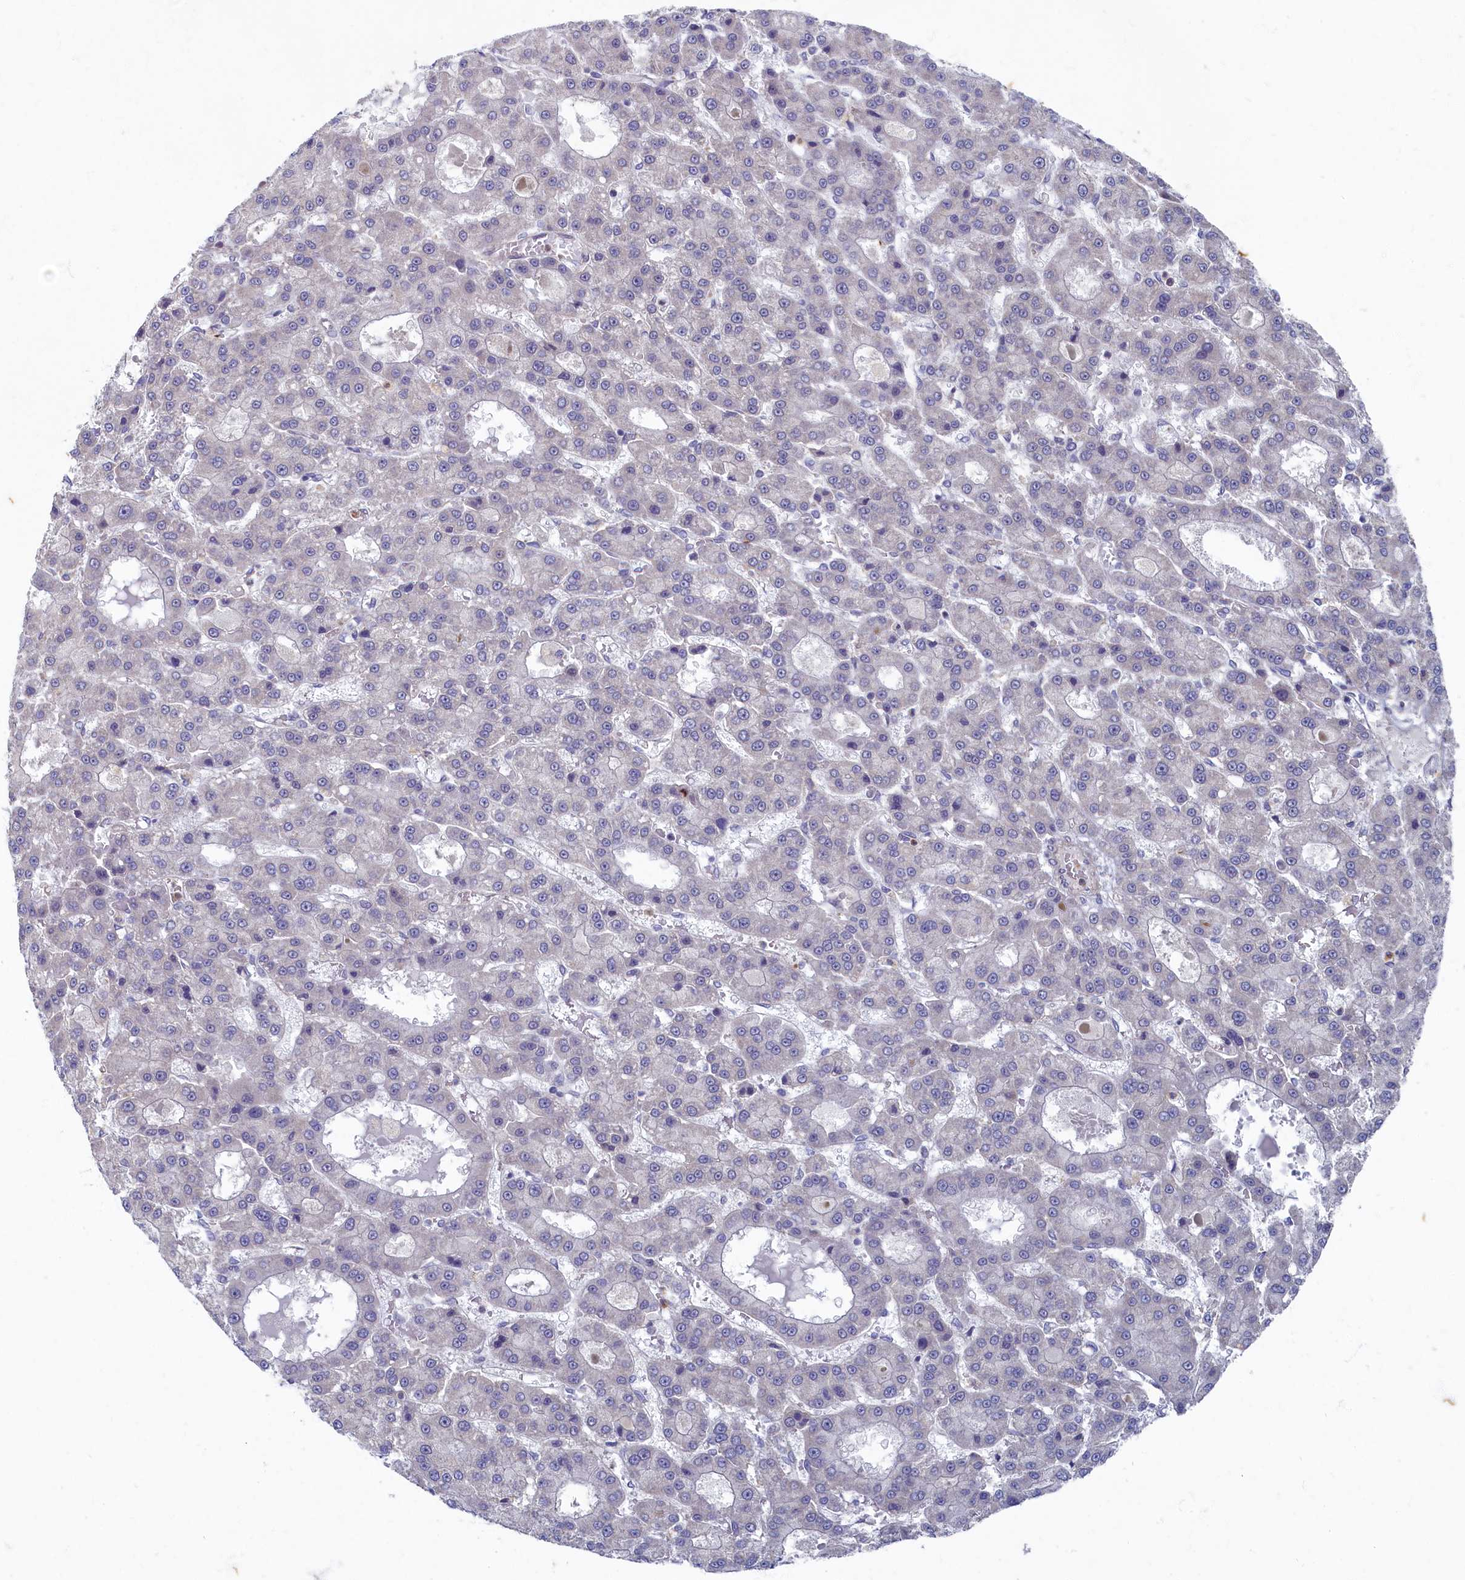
{"staining": {"intensity": "negative", "quantity": "none", "location": "none"}, "tissue": "liver cancer", "cell_type": "Tumor cells", "image_type": "cancer", "snomed": [{"axis": "morphology", "description": "Carcinoma, Hepatocellular, NOS"}, {"axis": "topography", "description": "Liver"}], "caption": "DAB (3,3'-diaminobenzidine) immunohistochemical staining of liver hepatocellular carcinoma exhibits no significant staining in tumor cells.", "gene": "WDR59", "patient": {"sex": "male", "age": 70}}